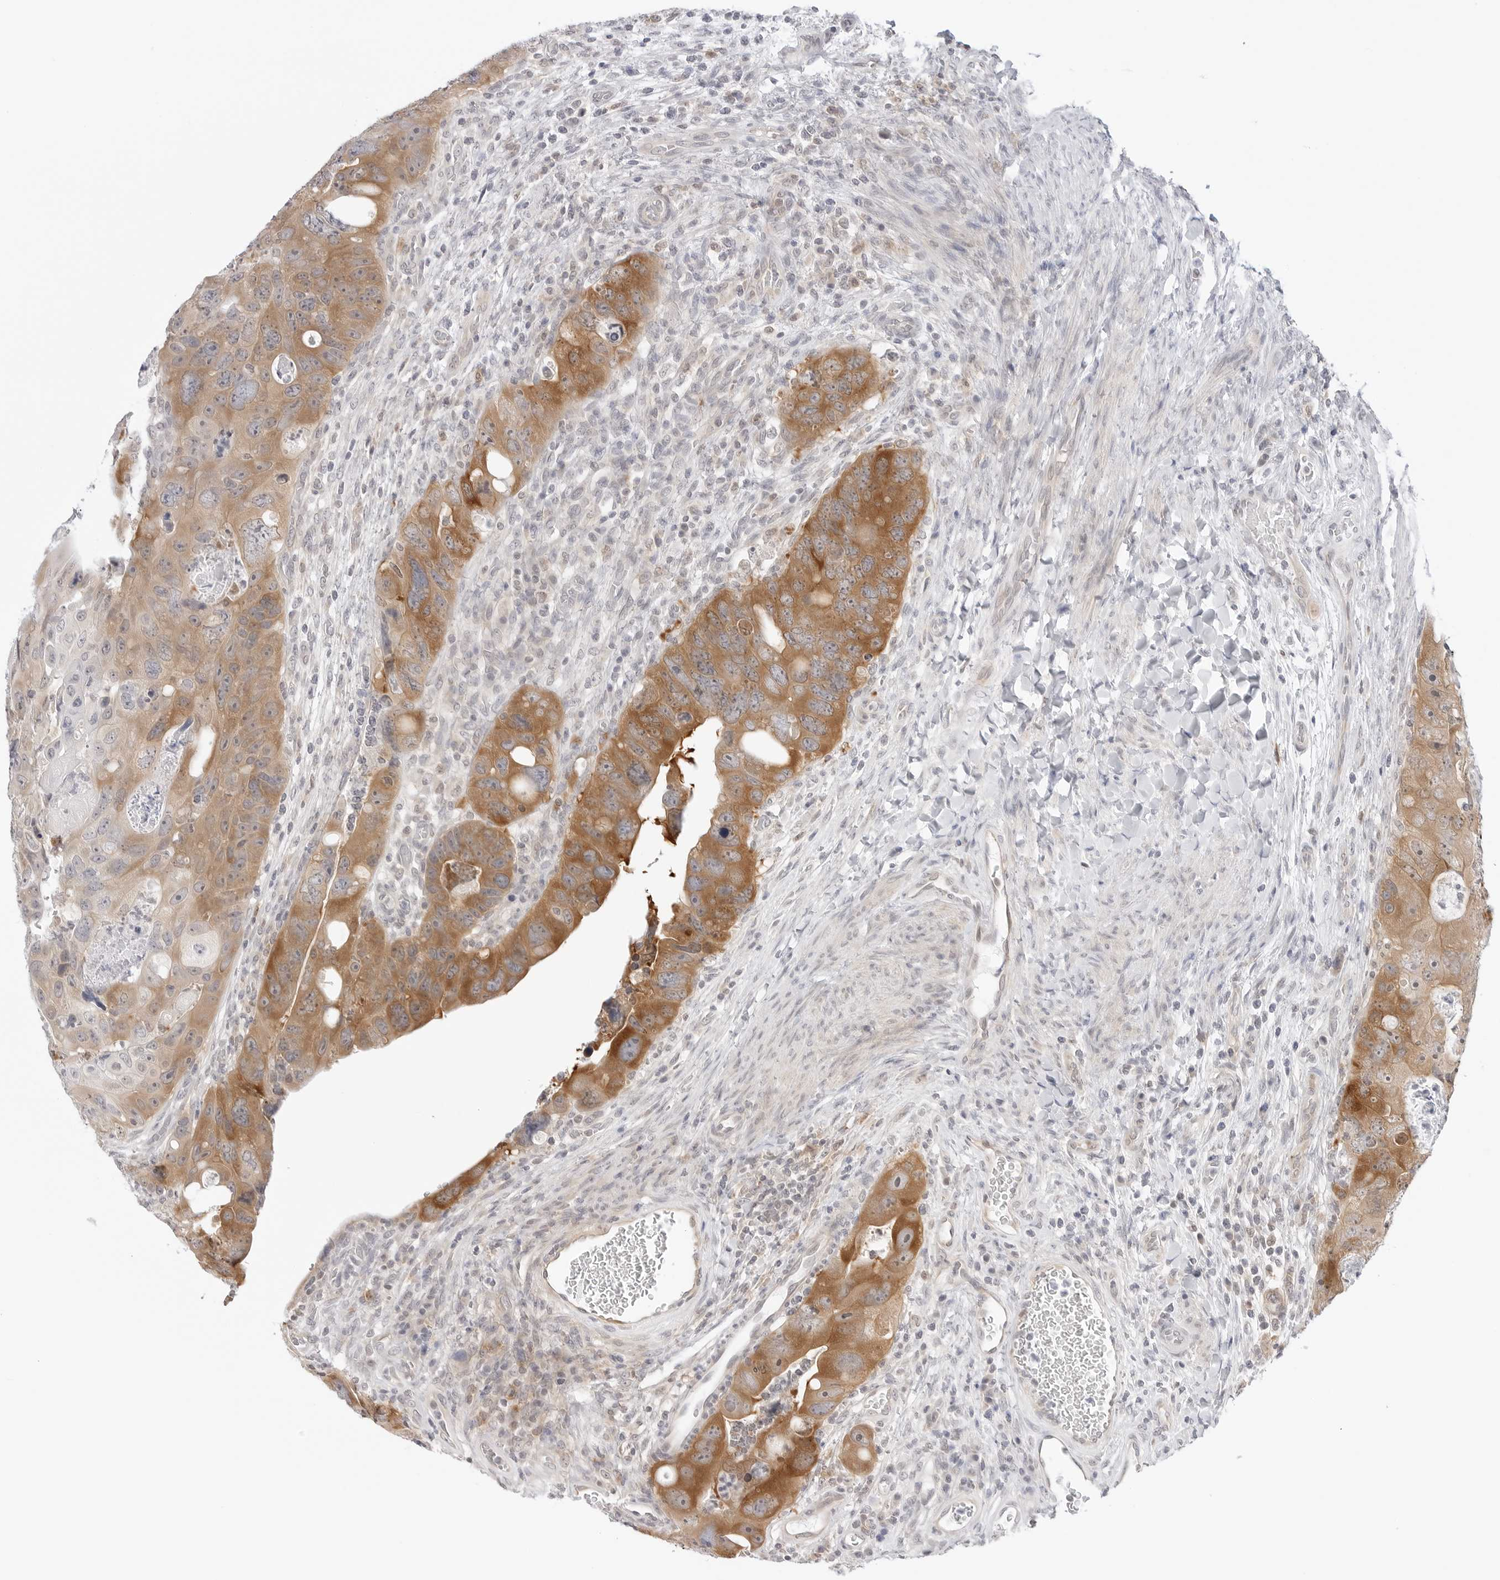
{"staining": {"intensity": "strong", "quantity": ">75%", "location": "cytoplasmic/membranous"}, "tissue": "colorectal cancer", "cell_type": "Tumor cells", "image_type": "cancer", "snomed": [{"axis": "morphology", "description": "Adenocarcinoma, NOS"}, {"axis": "topography", "description": "Rectum"}], "caption": "An IHC micrograph of neoplastic tissue is shown. Protein staining in brown shows strong cytoplasmic/membranous positivity in adenocarcinoma (colorectal) within tumor cells. Ihc stains the protein in brown and the nuclei are stained blue.", "gene": "NUDC", "patient": {"sex": "male", "age": 59}}